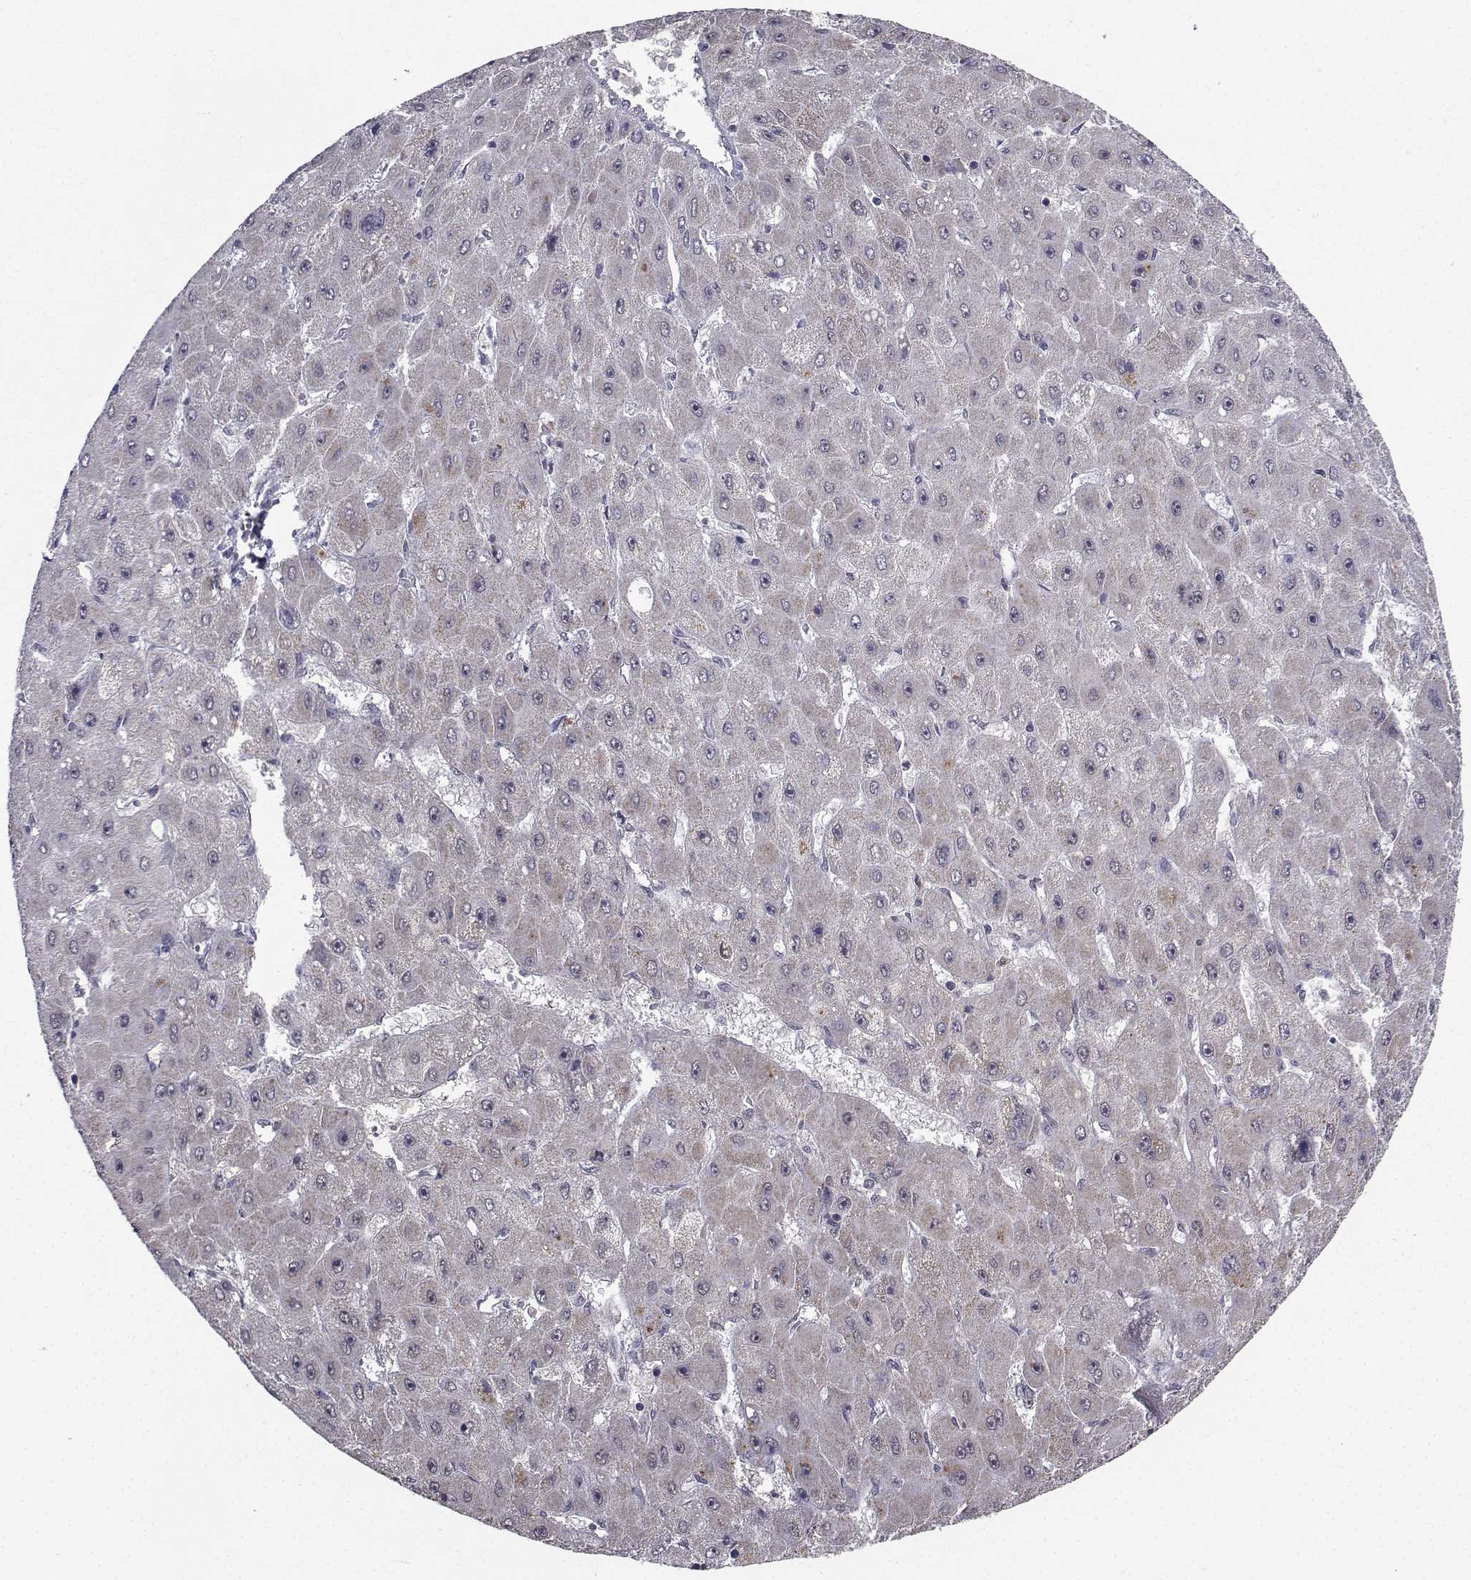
{"staining": {"intensity": "weak", "quantity": "<25%", "location": "cytoplasmic/membranous"}, "tissue": "liver cancer", "cell_type": "Tumor cells", "image_type": "cancer", "snomed": [{"axis": "morphology", "description": "Carcinoma, Hepatocellular, NOS"}, {"axis": "topography", "description": "Liver"}], "caption": "This histopathology image is of liver cancer stained with immunohistochemistry to label a protein in brown with the nuclei are counter-stained blue. There is no positivity in tumor cells. (DAB immunohistochemistry (IHC) visualized using brightfield microscopy, high magnification).", "gene": "CYP2S1", "patient": {"sex": "female", "age": 25}}